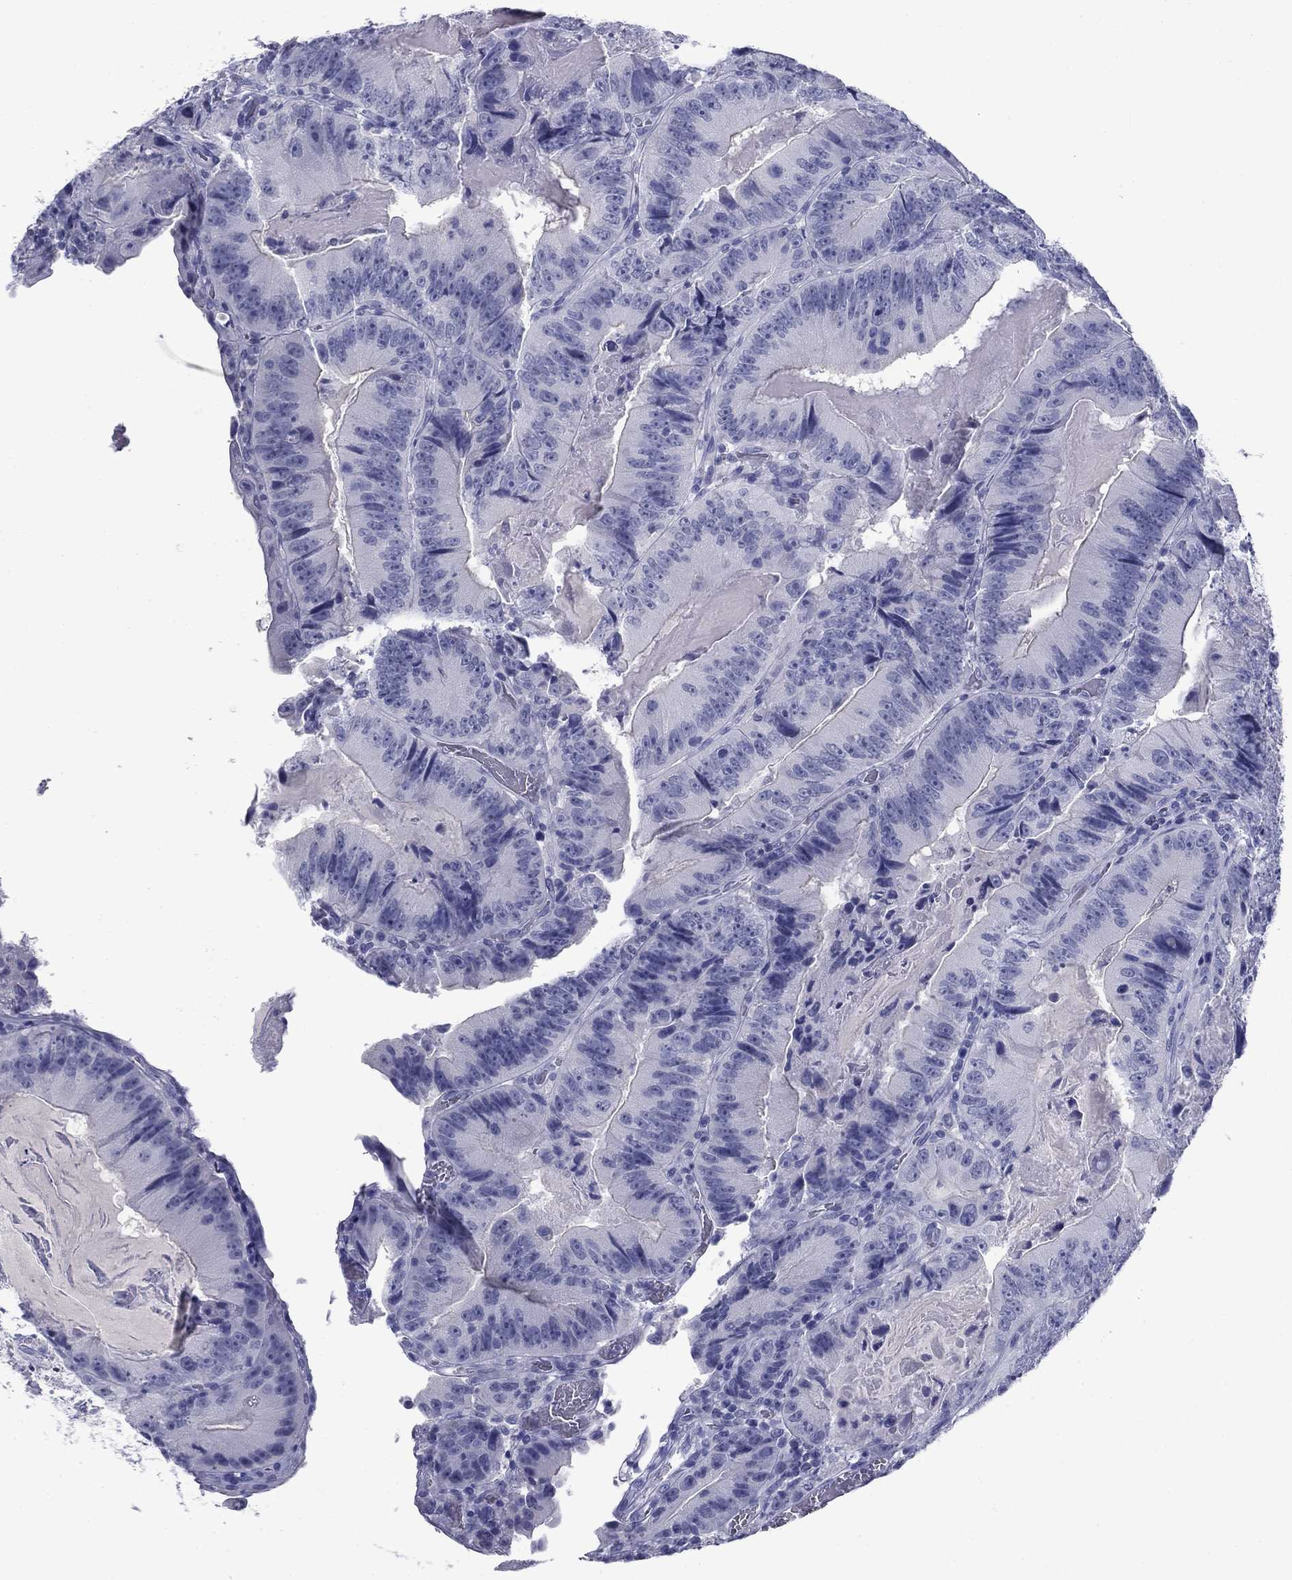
{"staining": {"intensity": "negative", "quantity": "none", "location": "none"}, "tissue": "colorectal cancer", "cell_type": "Tumor cells", "image_type": "cancer", "snomed": [{"axis": "morphology", "description": "Adenocarcinoma, NOS"}, {"axis": "topography", "description": "Colon"}], "caption": "Immunohistochemical staining of human colorectal adenocarcinoma exhibits no significant expression in tumor cells.", "gene": "NPPA", "patient": {"sex": "female", "age": 86}}